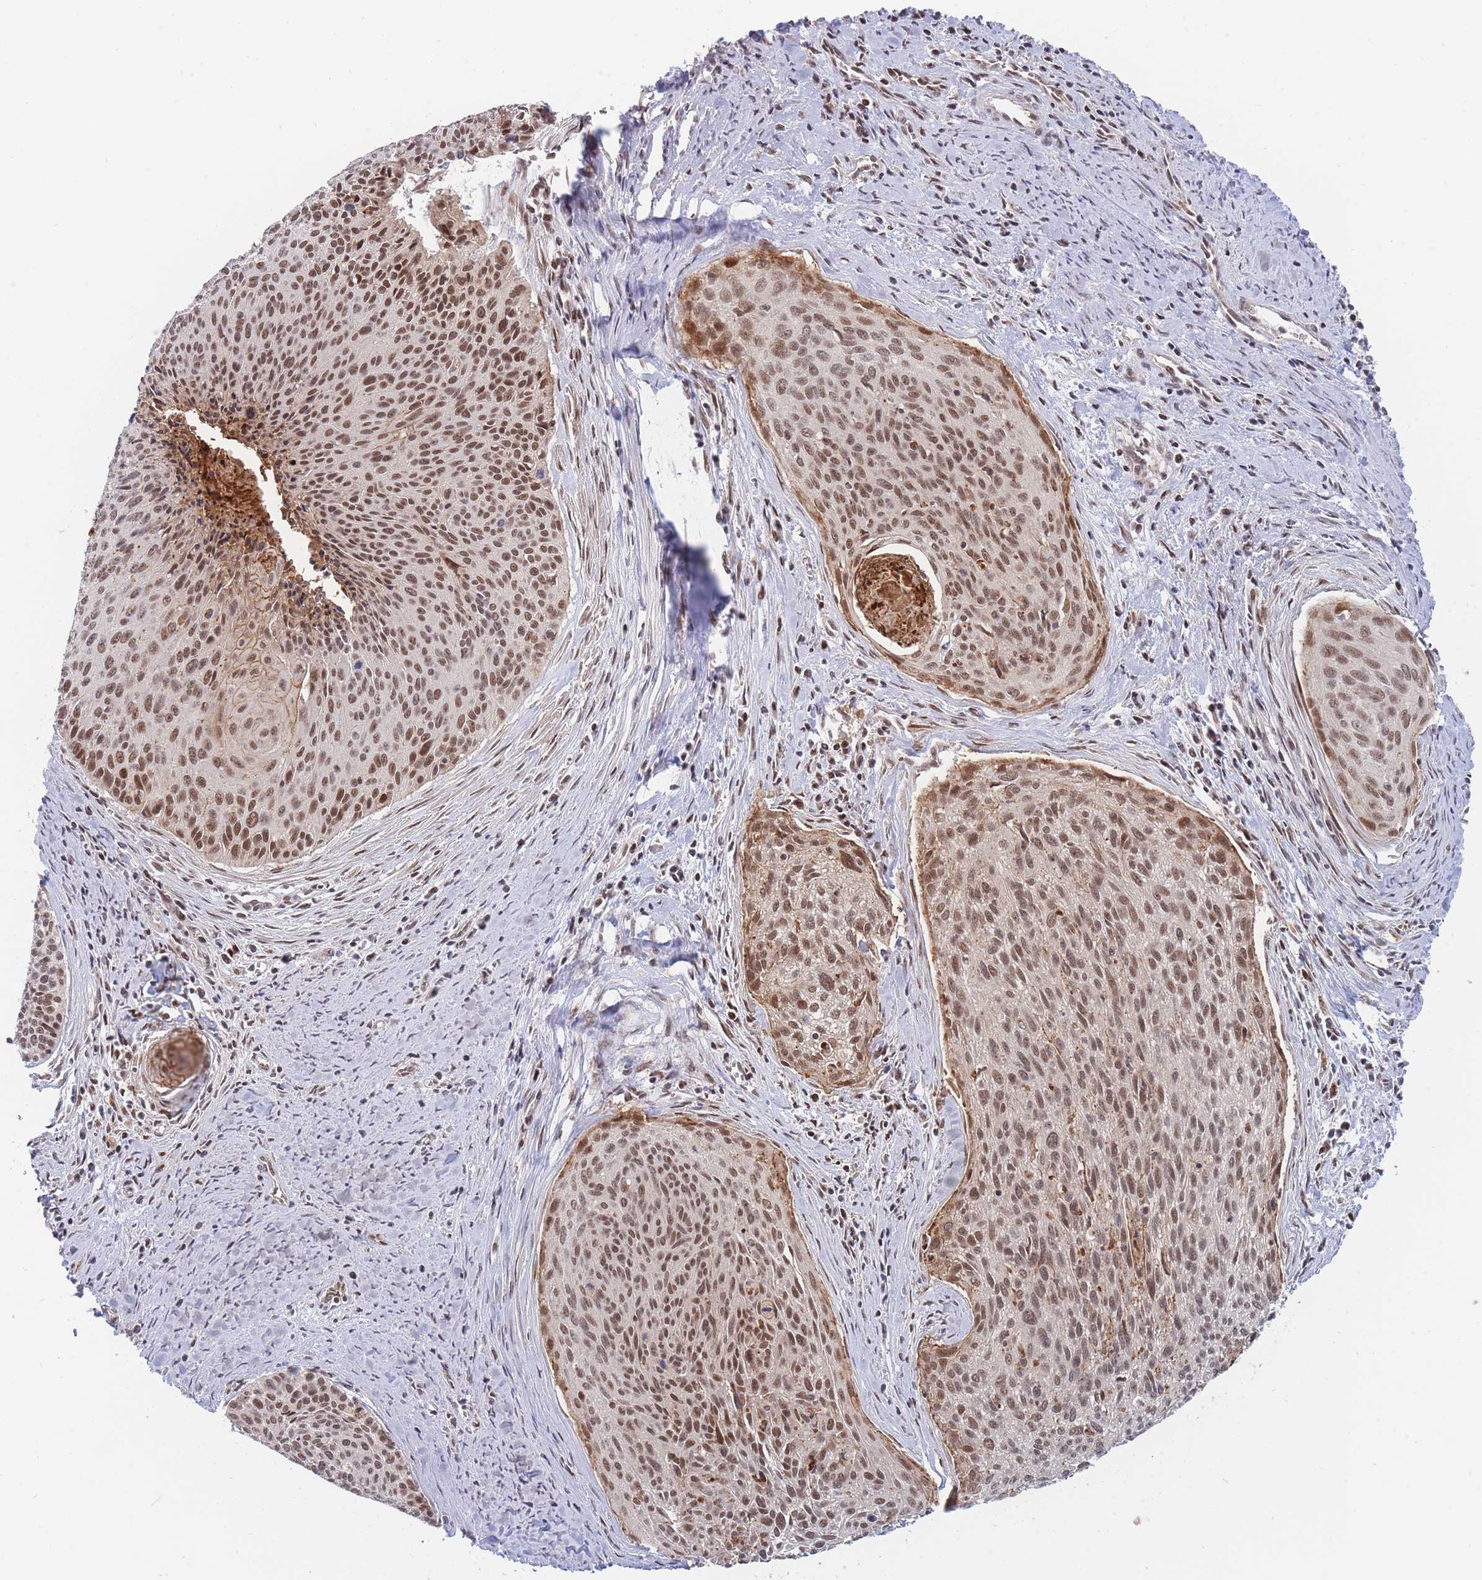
{"staining": {"intensity": "moderate", "quantity": ">75%", "location": "cytoplasmic/membranous,nuclear"}, "tissue": "cervical cancer", "cell_type": "Tumor cells", "image_type": "cancer", "snomed": [{"axis": "morphology", "description": "Squamous cell carcinoma, NOS"}, {"axis": "topography", "description": "Cervix"}], "caption": "Tumor cells exhibit medium levels of moderate cytoplasmic/membranous and nuclear expression in about >75% of cells in human cervical squamous cell carcinoma.", "gene": "BOD1L1", "patient": {"sex": "female", "age": 55}}